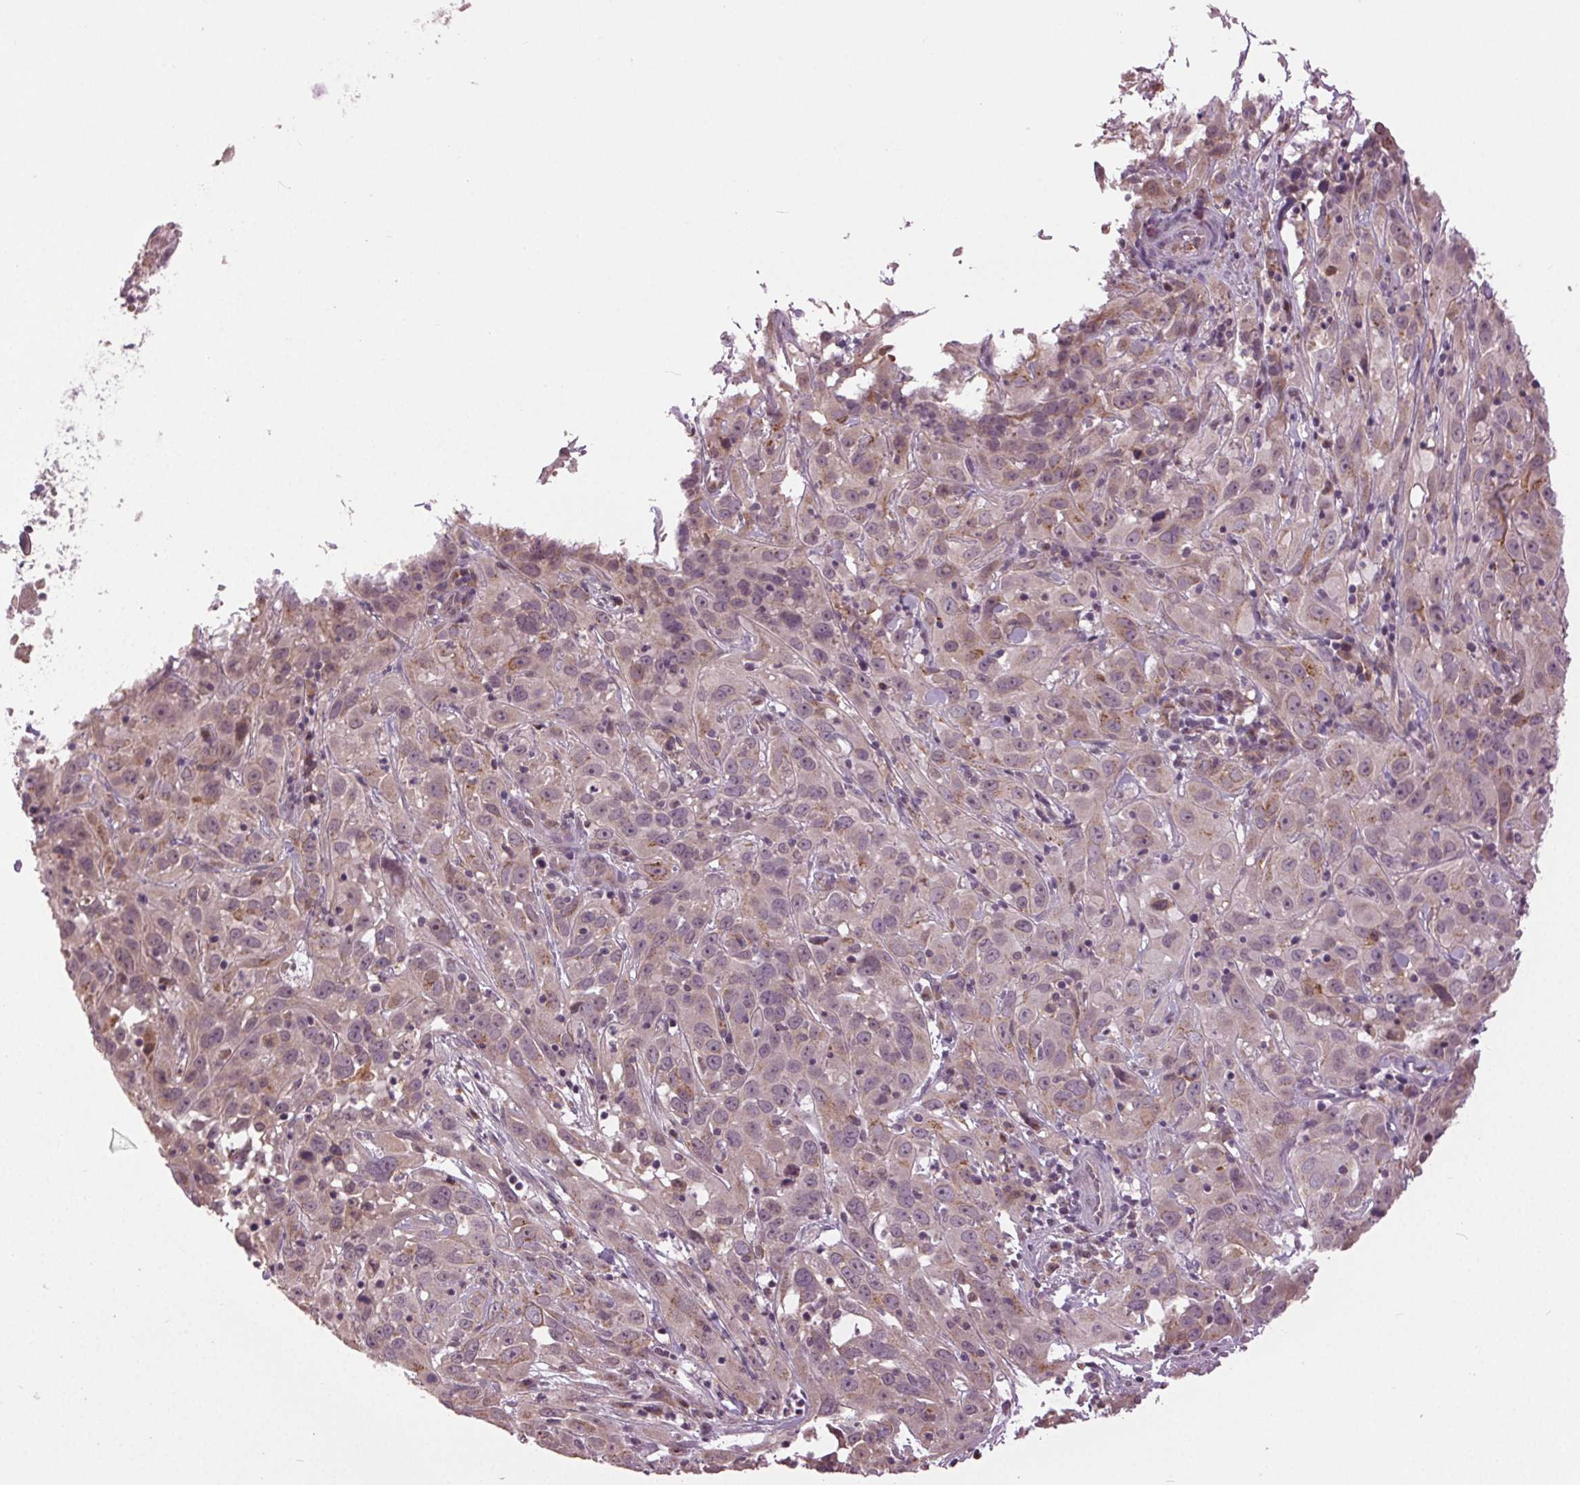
{"staining": {"intensity": "weak", "quantity": "<25%", "location": "cytoplasmic/membranous"}, "tissue": "cervical cancer", "cell_type": "Tumor cells", "image_type": "cancer", "snomed": [{"axis": "morphology", "description": "Squamous cell carcinoma, NOS"}, {"axis": "topography", "description": "Cervix"}], "caption": "Immunohistochemistry (IHC) histopathology image of neoplastic tissue: human cervical cancer stained with DAB demonstrates no significant protein expression in tumor cells.", "gene": "BSDC1", "patient": {"sex": "female", "age": 32}}